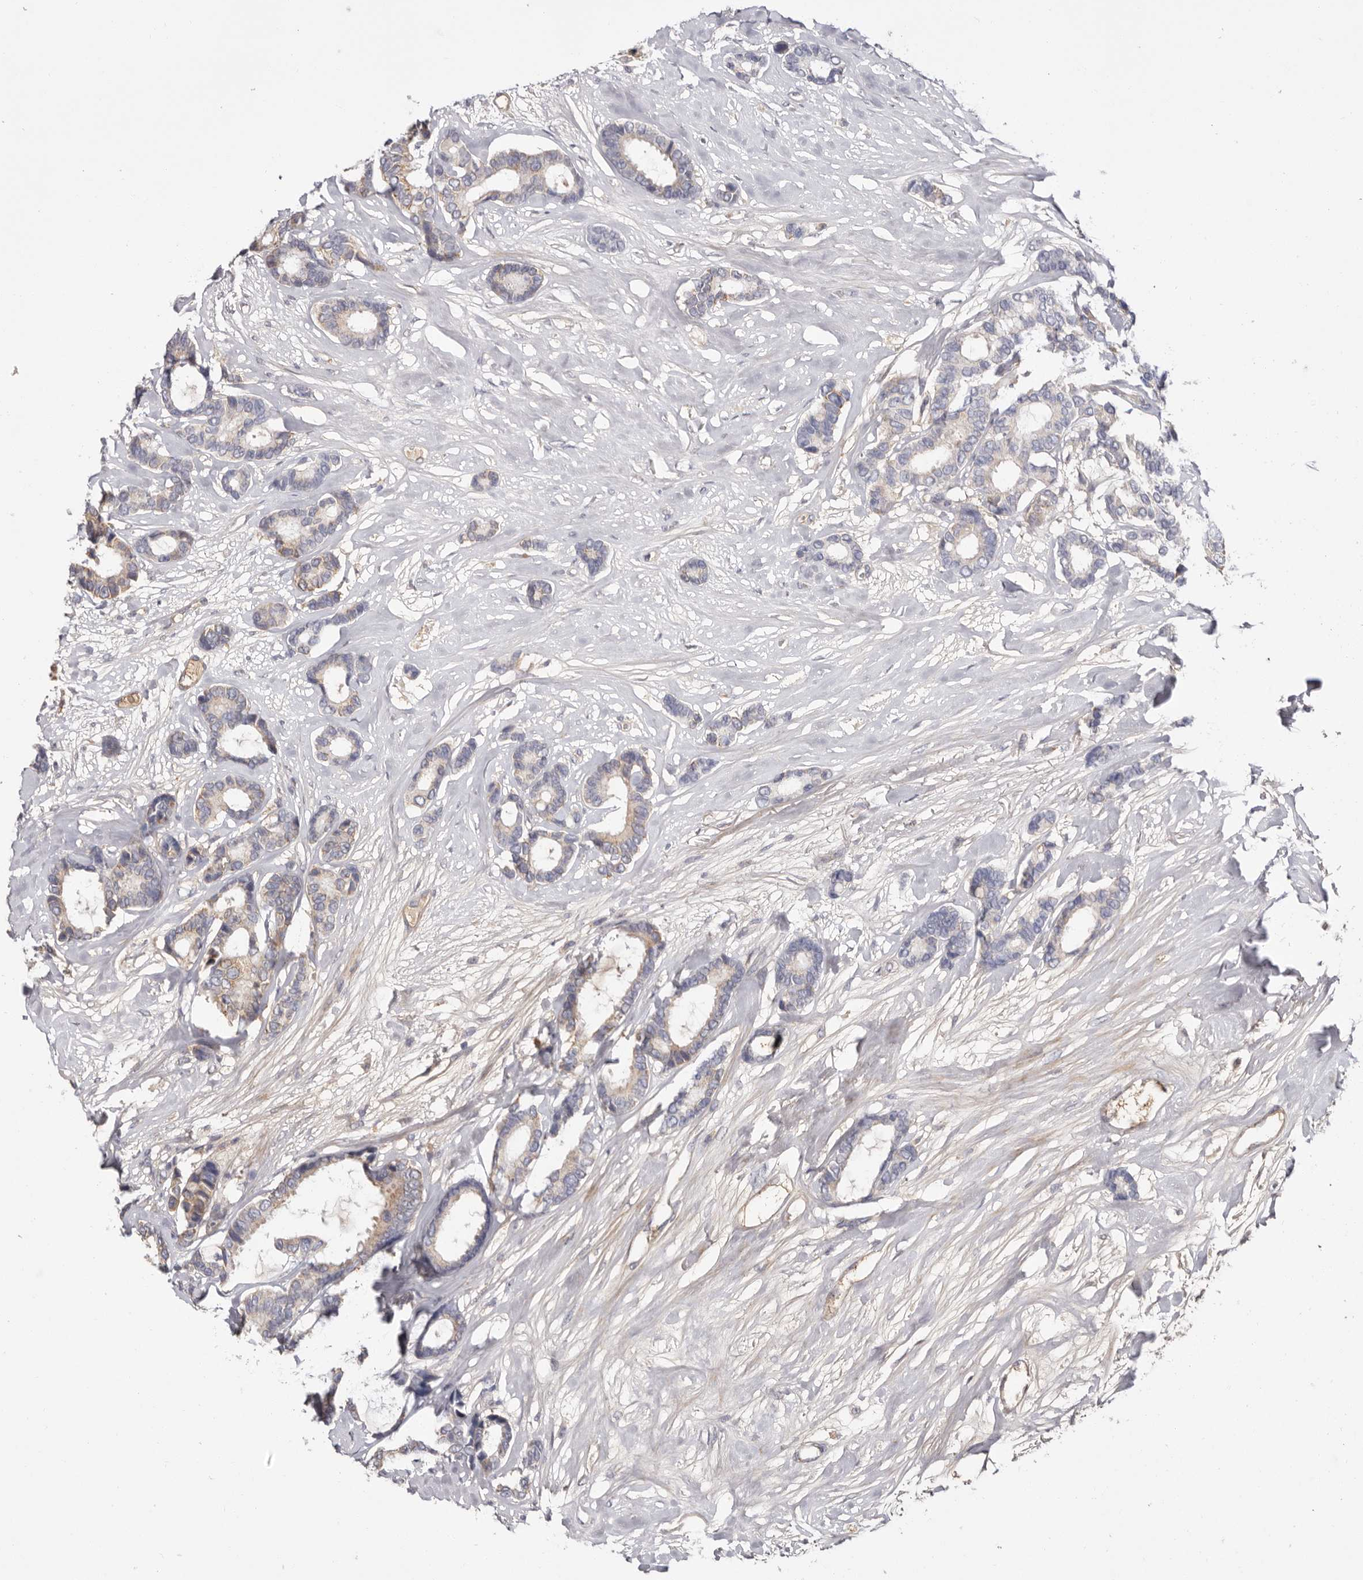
{"staining": {"intensity": "weak", "quantity": "<25%", "location": "cytoplasmic/membranous"}, "tissue": "breast cancer", "cell_type": "Tumor cells", "image_type": "cancer", "snomed": [{"axis": "morphology", "description": "Duct carcinoma"}, {"axis": "topography", "description": "Breast"}], "caption": "Image shows no significant protein expression in tumor cells of breast cancer (invasive ductal carcinoma). Nuclei are stained in blue.", "gene": "LMLN", "patient": {"sex": "female", "age": 87}}